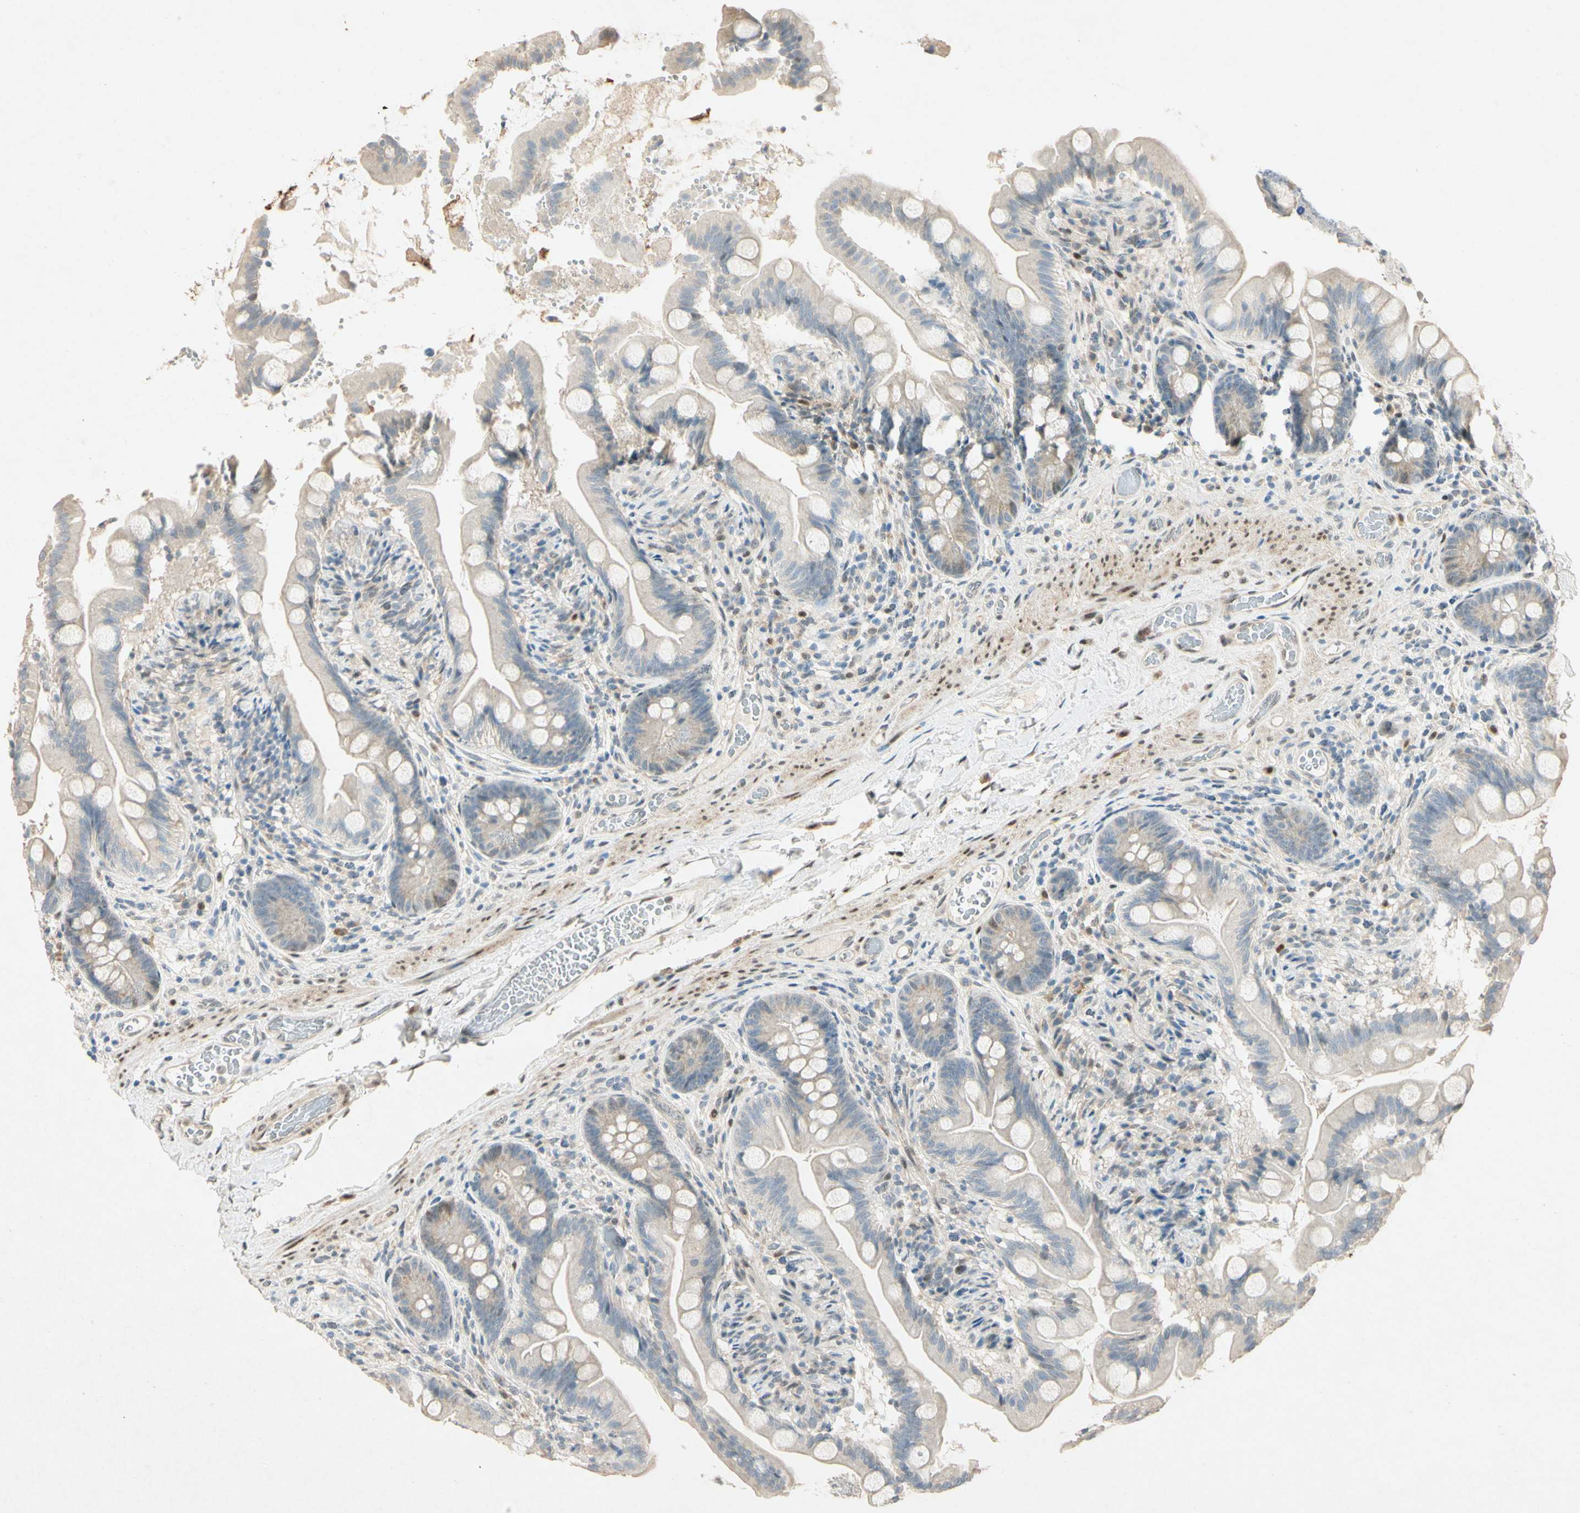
{"staining": {"intensity": "weak", "quantity": "25%-75%", "location": "cytoplasmic/membranous,nuclear"}, "tissue": "small intestine", "cell_type": "Glandular cells", "image_type": "normal", "snomed": [{"axis": "morphology", "description": "Normal tissue, NOS"}, {"axis": "topography", "description": "Small intestine"}], "caption": "This image demonstrates IHC staining of benign small intestine, with low weak cytoplasmic/membranous,nuclear positivity in approximately 25%-75% of glandular cells.", "gene": "HSPA1B", "patient": {"sex": "female", "age": 56}}